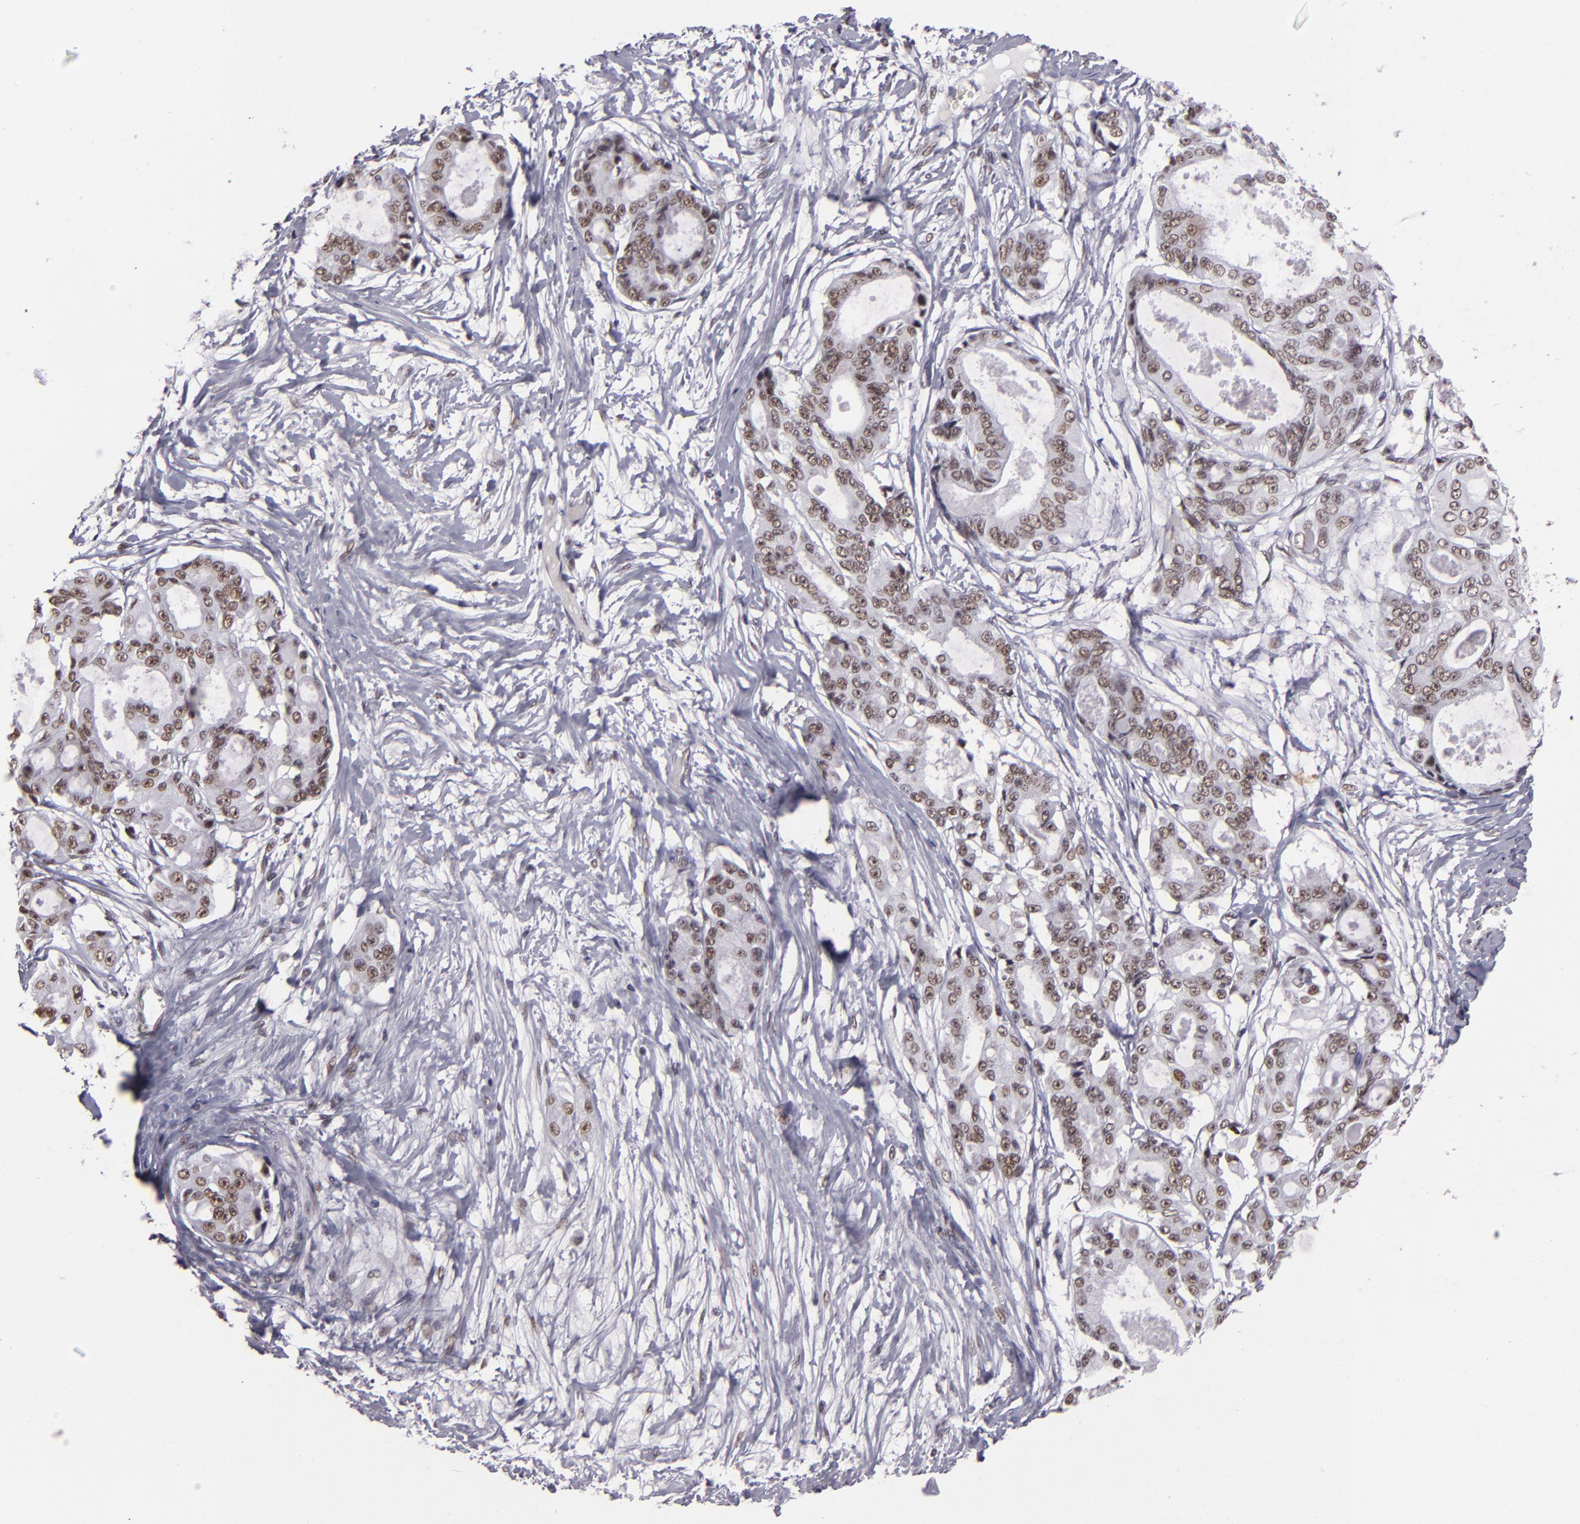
{"staining": {"intensity": "weak", "quantity": ">75%", "location": "nuclear"}, "tissue": "ovarian cancer", "cell_type": "Tumor cells", "image_type": "cancer", "snomed": [{"axis": "morphology", "description": "Carcinoma, endometroid"}, {"axis": "topography", "description": "Ovary"}], "caption": "Protein positivity by immunohistochemistry displays weak nuclear expression in approximately >75% of tumor cells in endometroid carcinoma (ovarian). (Brightfield microscopy of DAB IHC at high magnification).", "gene": "BRD8", "patient": {"sex": "female", "age": 61}}